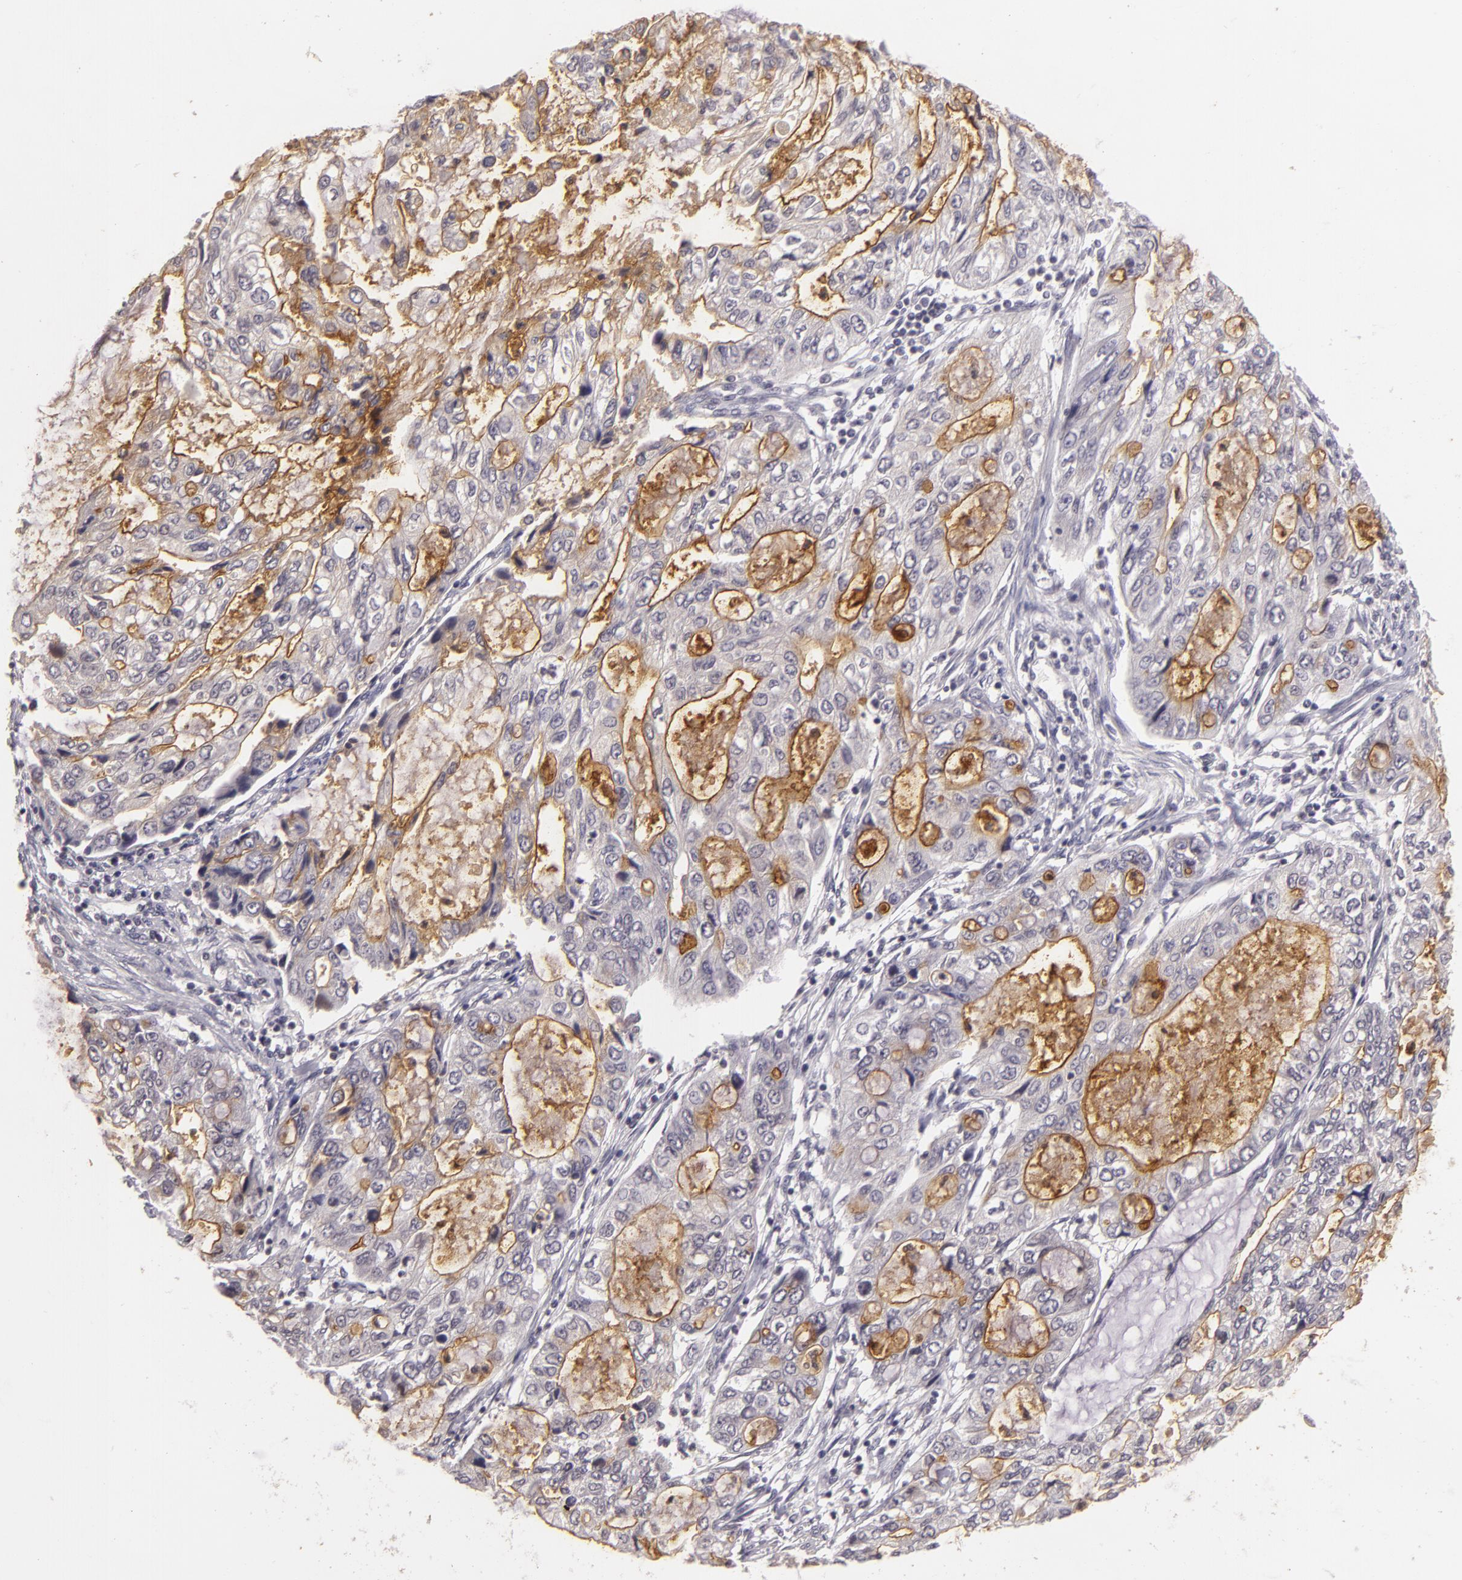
{"staining": {"intensity": "moderate", "quantity": ">75%", "location": "cytoplasmic/membranous"}, "tissue": "stomach cancer", "cell_type": "Tumor cells", "image_type": "cancer", "snomed": [{"axis": "morphology", "description": "Adenocarcinoma, NOS"}, {"axis": "topography", "description": "Stomach, upper"}], "caption": "Stomach adenocarcinoma stained for a protein reveals moderate cytoplasmic/membranous positivity in tumor cells.", "gene": "MUC1", "patient": {"sex": "female", "age": 52}}